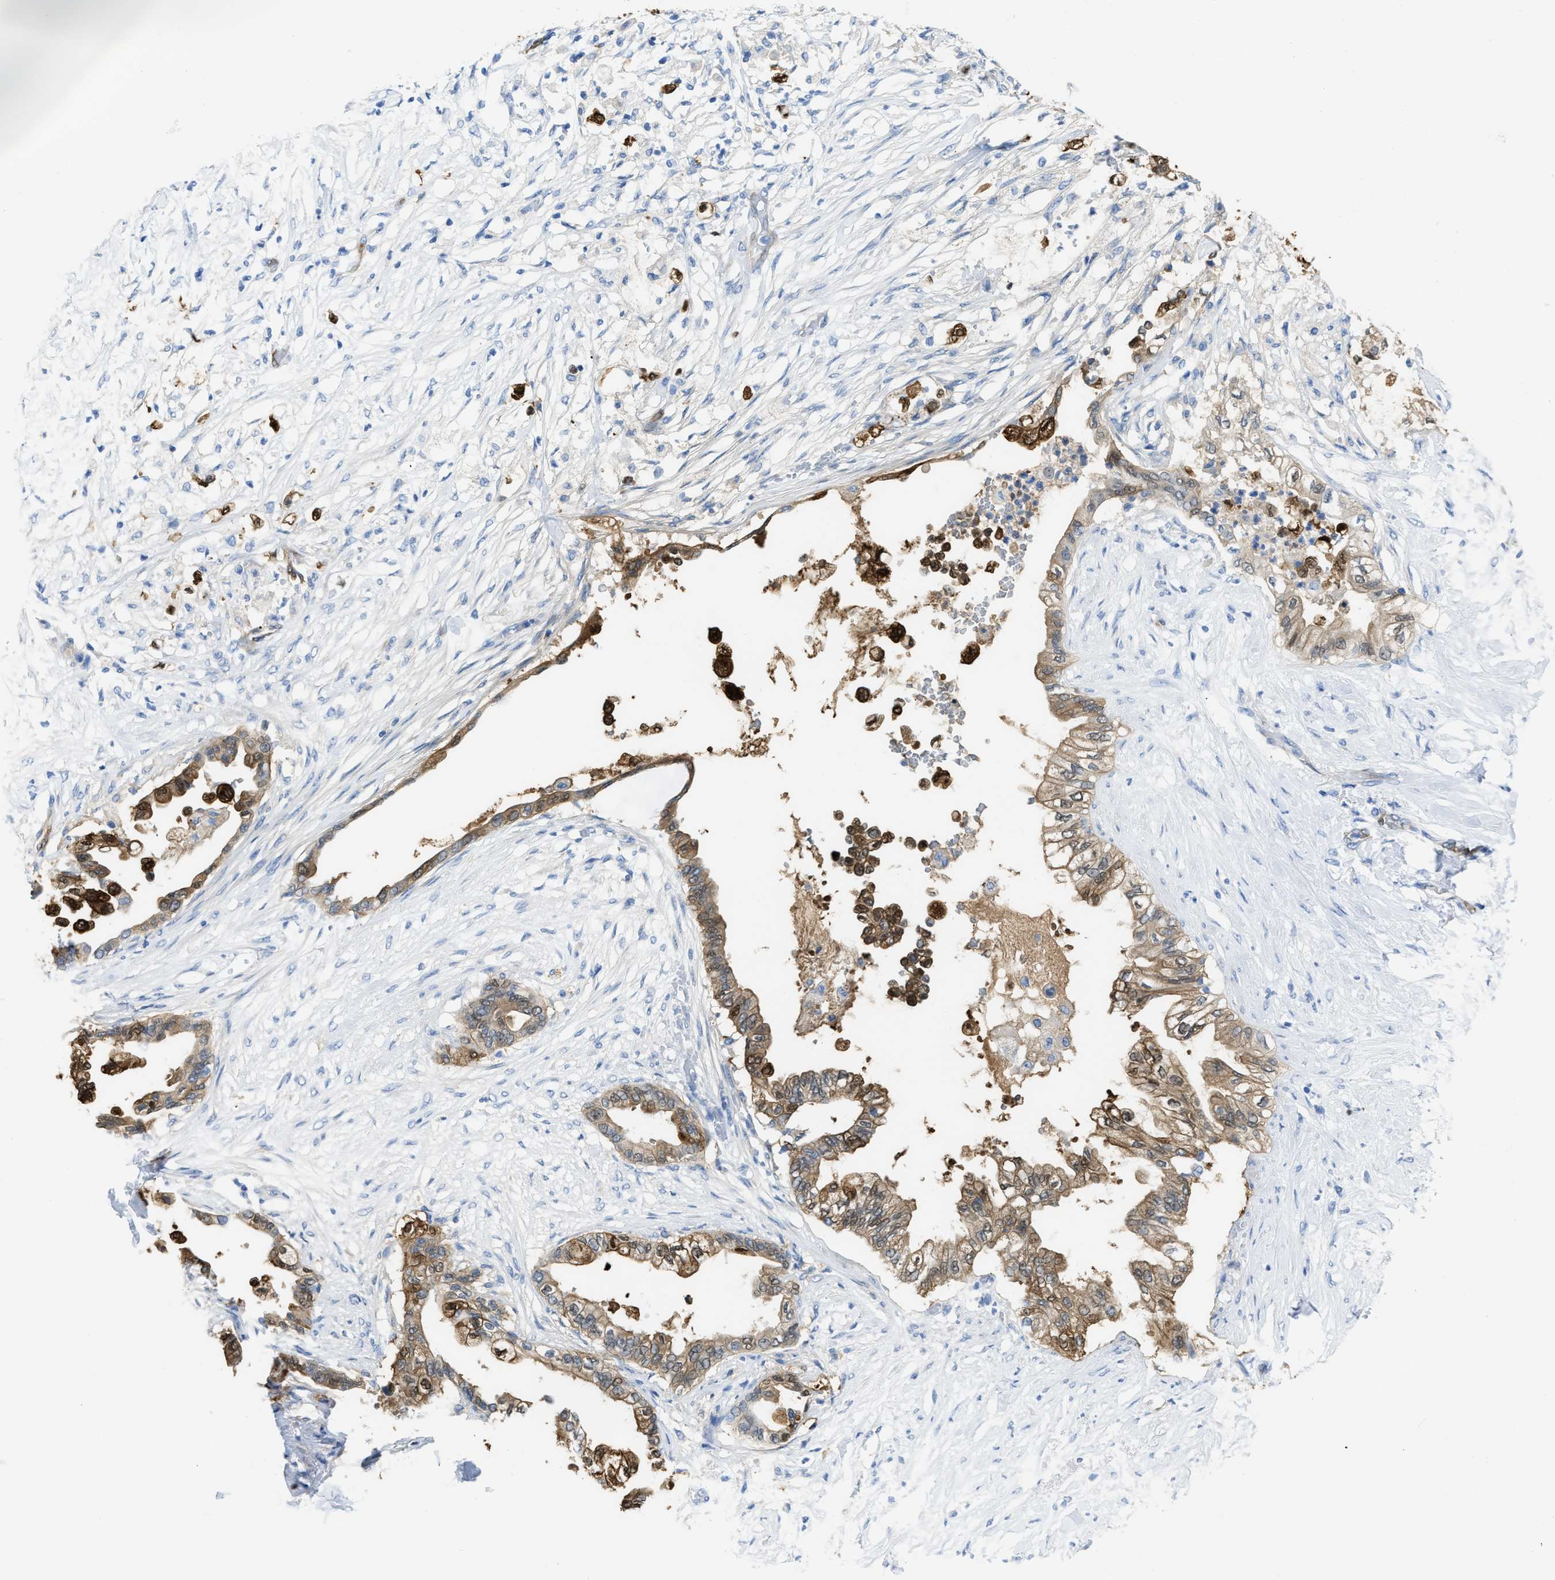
{"staining": {"intensity": "weak", "quantity": ">75%", "location": "cytoplasmic/membranous"}, "tissue": "pancreatic cancer", "cell_type": "Tumor cells", "image_type": "cancer", "snomed": [{"axis": "morphology", "description": "Normal tissue, NOS"}, {"axis": "morphology", "description": "Adenocarcinoma, NOS"}, {"axis": "topography", "description": "Pancreas"}, {"axis": "topography", "description": "Duodenum"}], "caption": "Pancreatic adenocarcinoma was stained to show a protein in brown. There is low levels of weak cytoplasmic/membranous staining in about >75% of tumor cells. The protein is shown in brown color, while the nuclei are stained blue.", "gene": "ASS1", "patient": {"sex": "female", "age": 60}}